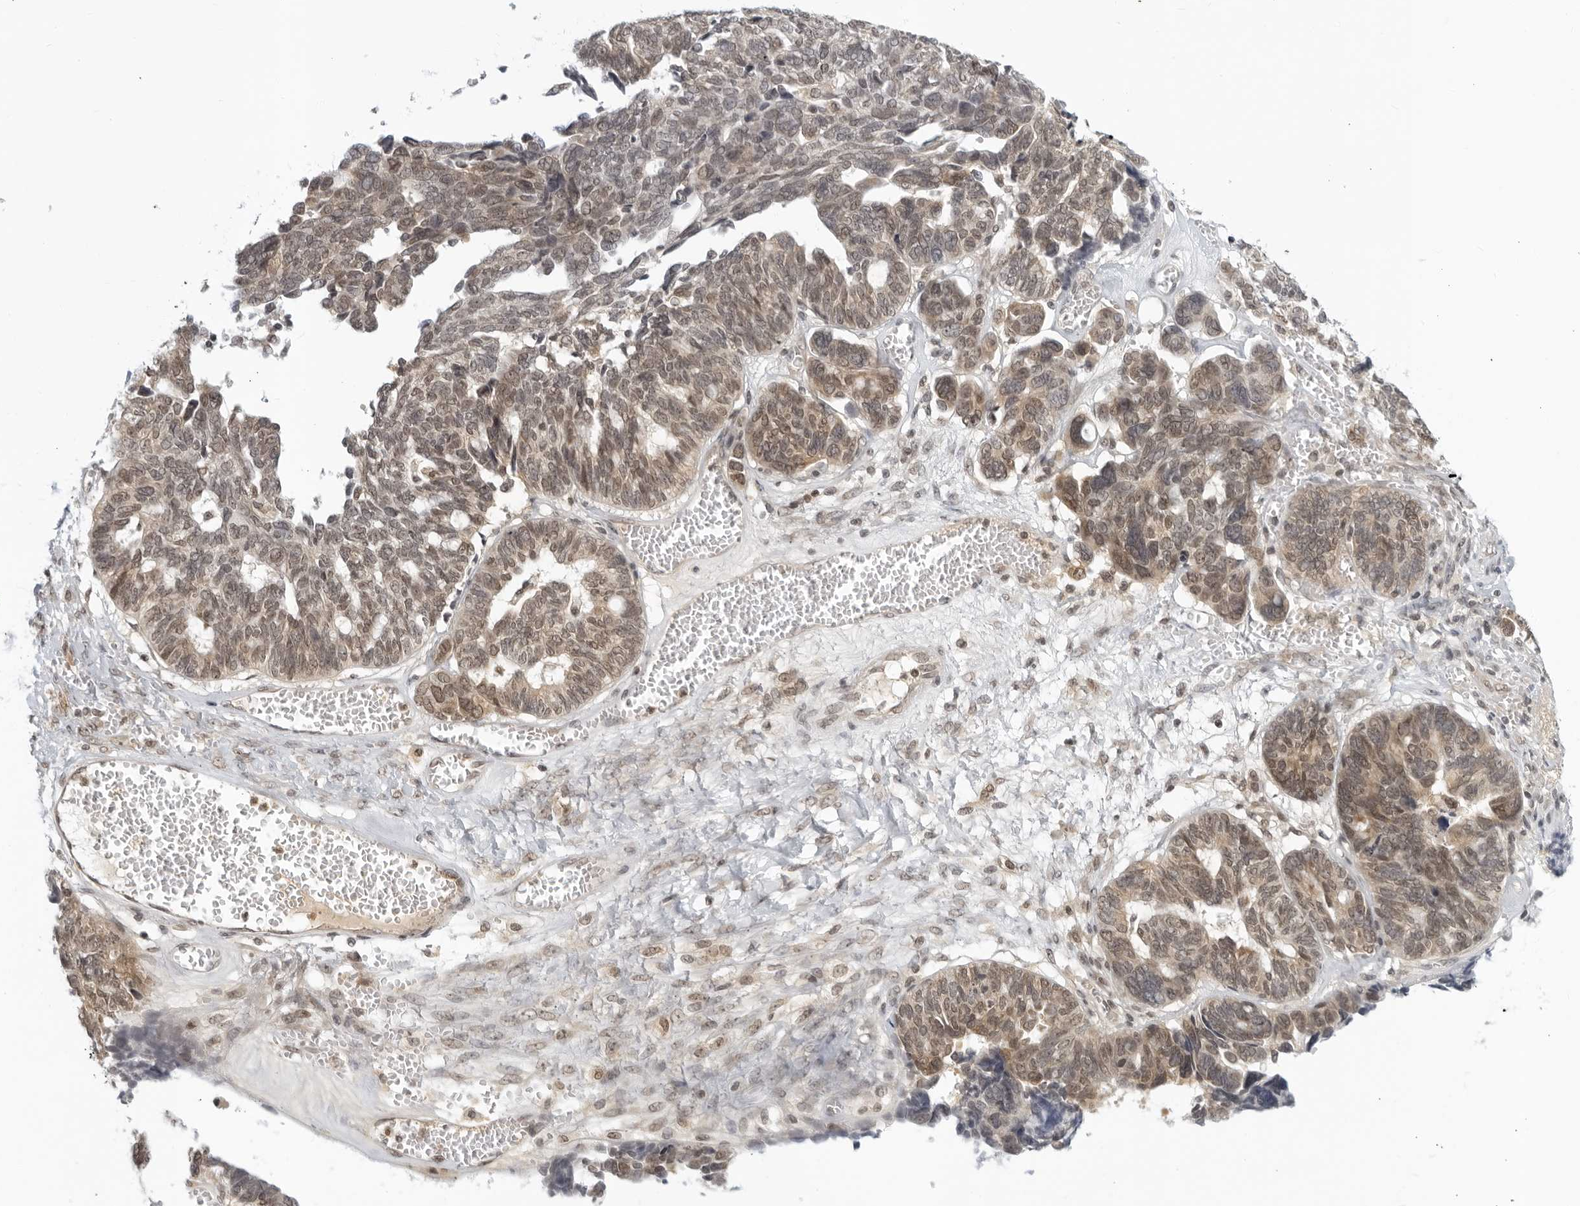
{"staining": {"intensity": "moderate", "quantity": ">75%", "location": "nuclear"}, "tissue": "ovarian cancer", "cell_type": "Tumor cells", "image_type": "cancer", "snomed": [{"axis": "morphology", "description": "Cystadenocarcinoma, serous, NOS"}, {"axis": "topography", "description": "Ovary"}], "caption": "IHC (DAB) staining of ovarian serous cystadenocarcinoma reveals moderate nuclear protein positivity in approximately >75% of tumor cells.", "gene": "CC2D1B", "patient": {"sex": "female", "age": 79}}